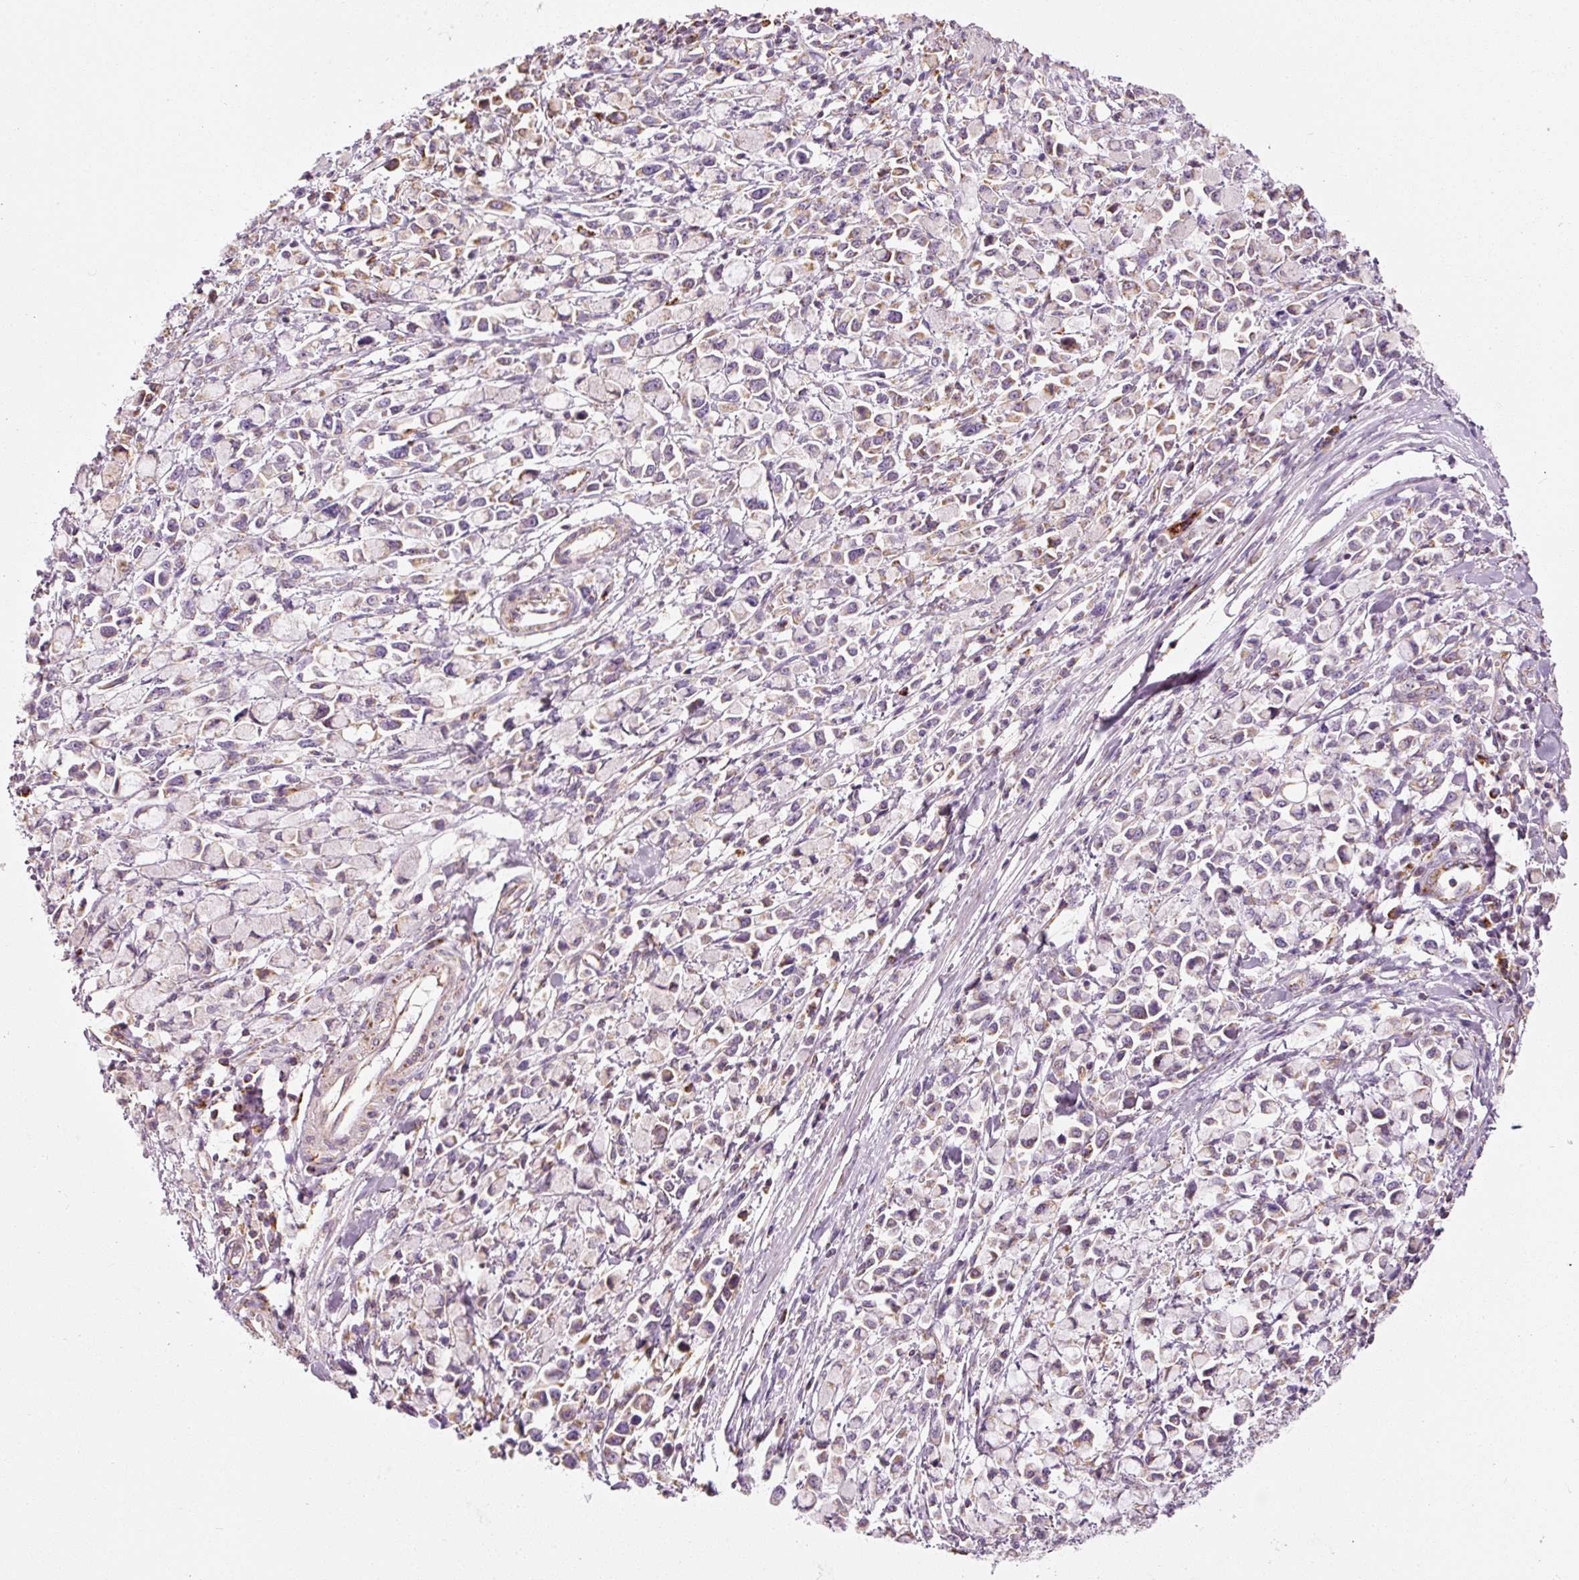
{"staining": {"intensity": "weak", "quantity": "<25%", "location": "cytoplasmic/membranous"}, "tissue": "stomach cancer", "cell_type": "Tumor cells", "image_type": "cancer", "snomed": [{"axis": "morphology", "description": "Adenocarcinoma, NOS"}, {"axis": "topography", "description": "Stomach"}], "caption": "Stomach adenocarcinoma was stained to show a protein in brown. There is no significant positivity in tumor cells. (Brightfield microscopy of DAB (3,3'-diaminobenzidine) IHC at high magnification).", "gene": "NDUFB4", "patient": {"sex": "female", "age": 81}}